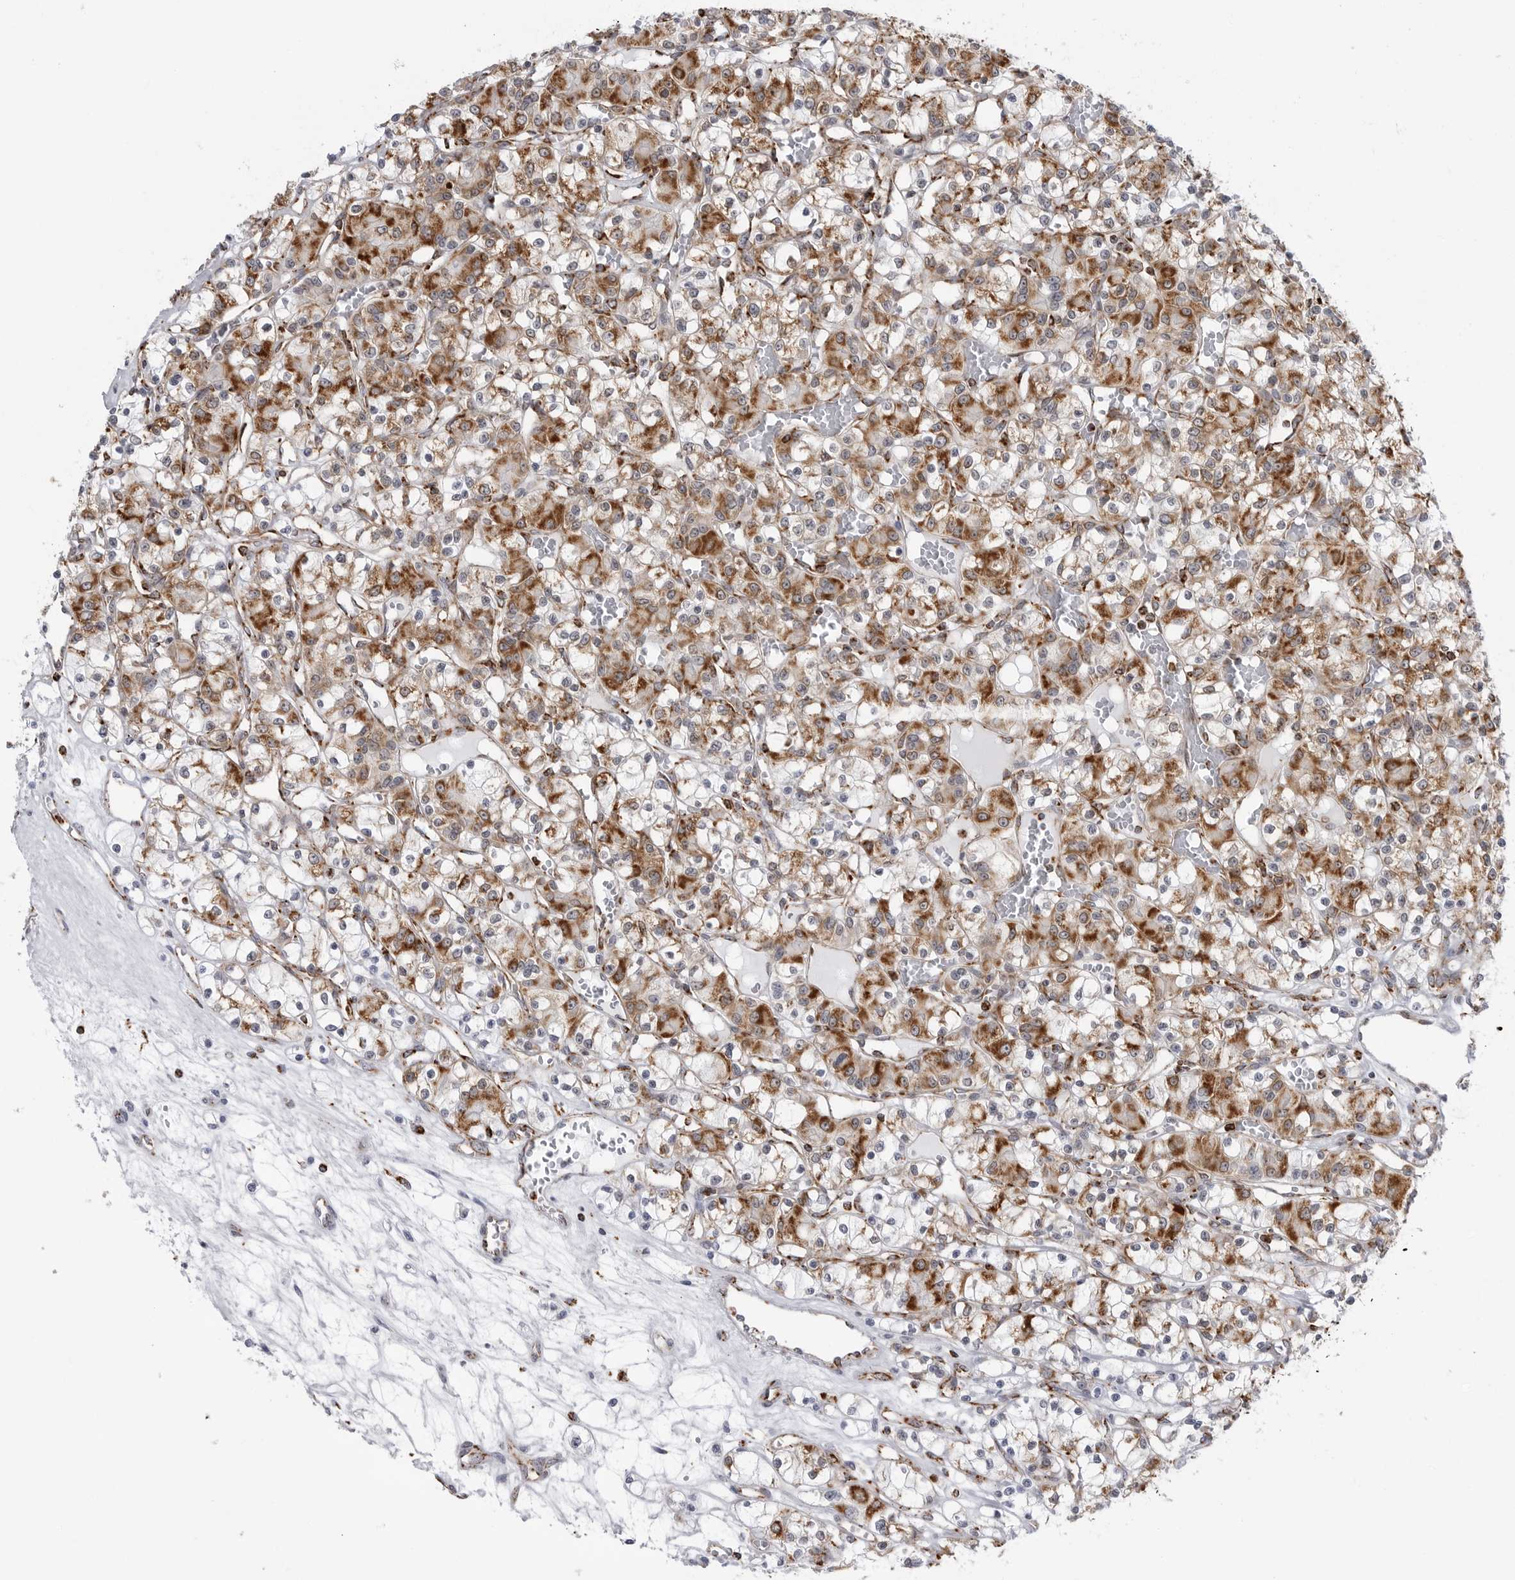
{"staining": {"intensity": "strong", "quantity": "25%-75%", "location": "cytoplasmic/membranous"}, "tissue": "renal cancer", "cell_type": "Tumor cells", "image_type": "cancer", "snomed": [{"axis": "morphology", "description": "Adenocarcinoma, NOS"}, {"axis": "topography", "description": "Kidney"}], "caption": "Immunohistochemical staining of human renal adenocarcinoma displays high levels of strong cytoplasmic/membranous staining in approximately 25%-75% of tumor cells. (DAB (3,3'-diaminobenzidine) IHC with brightfield microscopy, high magnification).", "gene": "COX5A", "patient": {"sex": "female", "age": 59}}